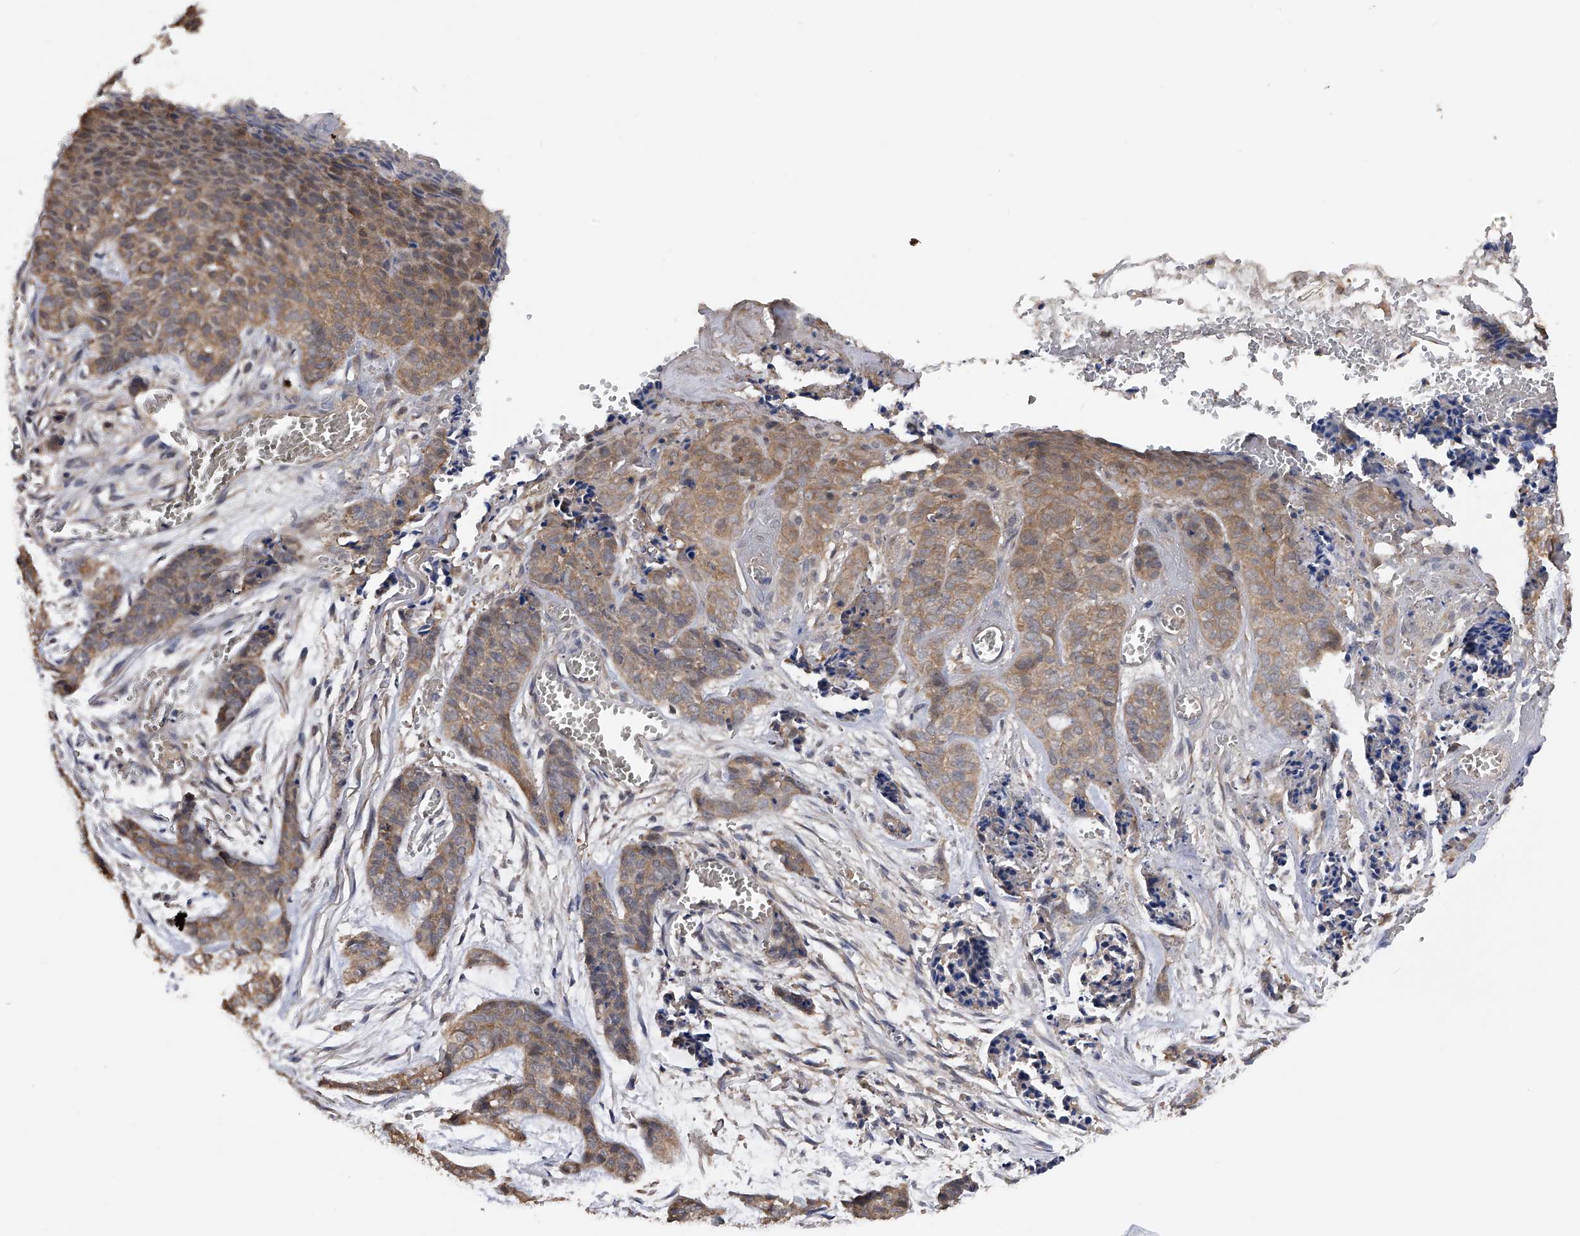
{"staining": {"intensity": "weak", "quantity": ">75%", "location": "cytoplasmic/membranous"}, "tissue": "skin cancer", "cell_type": "Tumor cells", "image_type": "cancer", "snomed": [{"axis": "morphology", "description": "Basal cell carcinoma"}, {"axis": "topography", "description": "Skin"}], "caption": "Immunohistochemical staining of basal cell carcinoma (skin) shows weak cytoplasmic/membranous protein positivity in approximately >75% of tumor cells.", "gene": "CFAP298", "patient": {"sex": "female", "age": 64}}